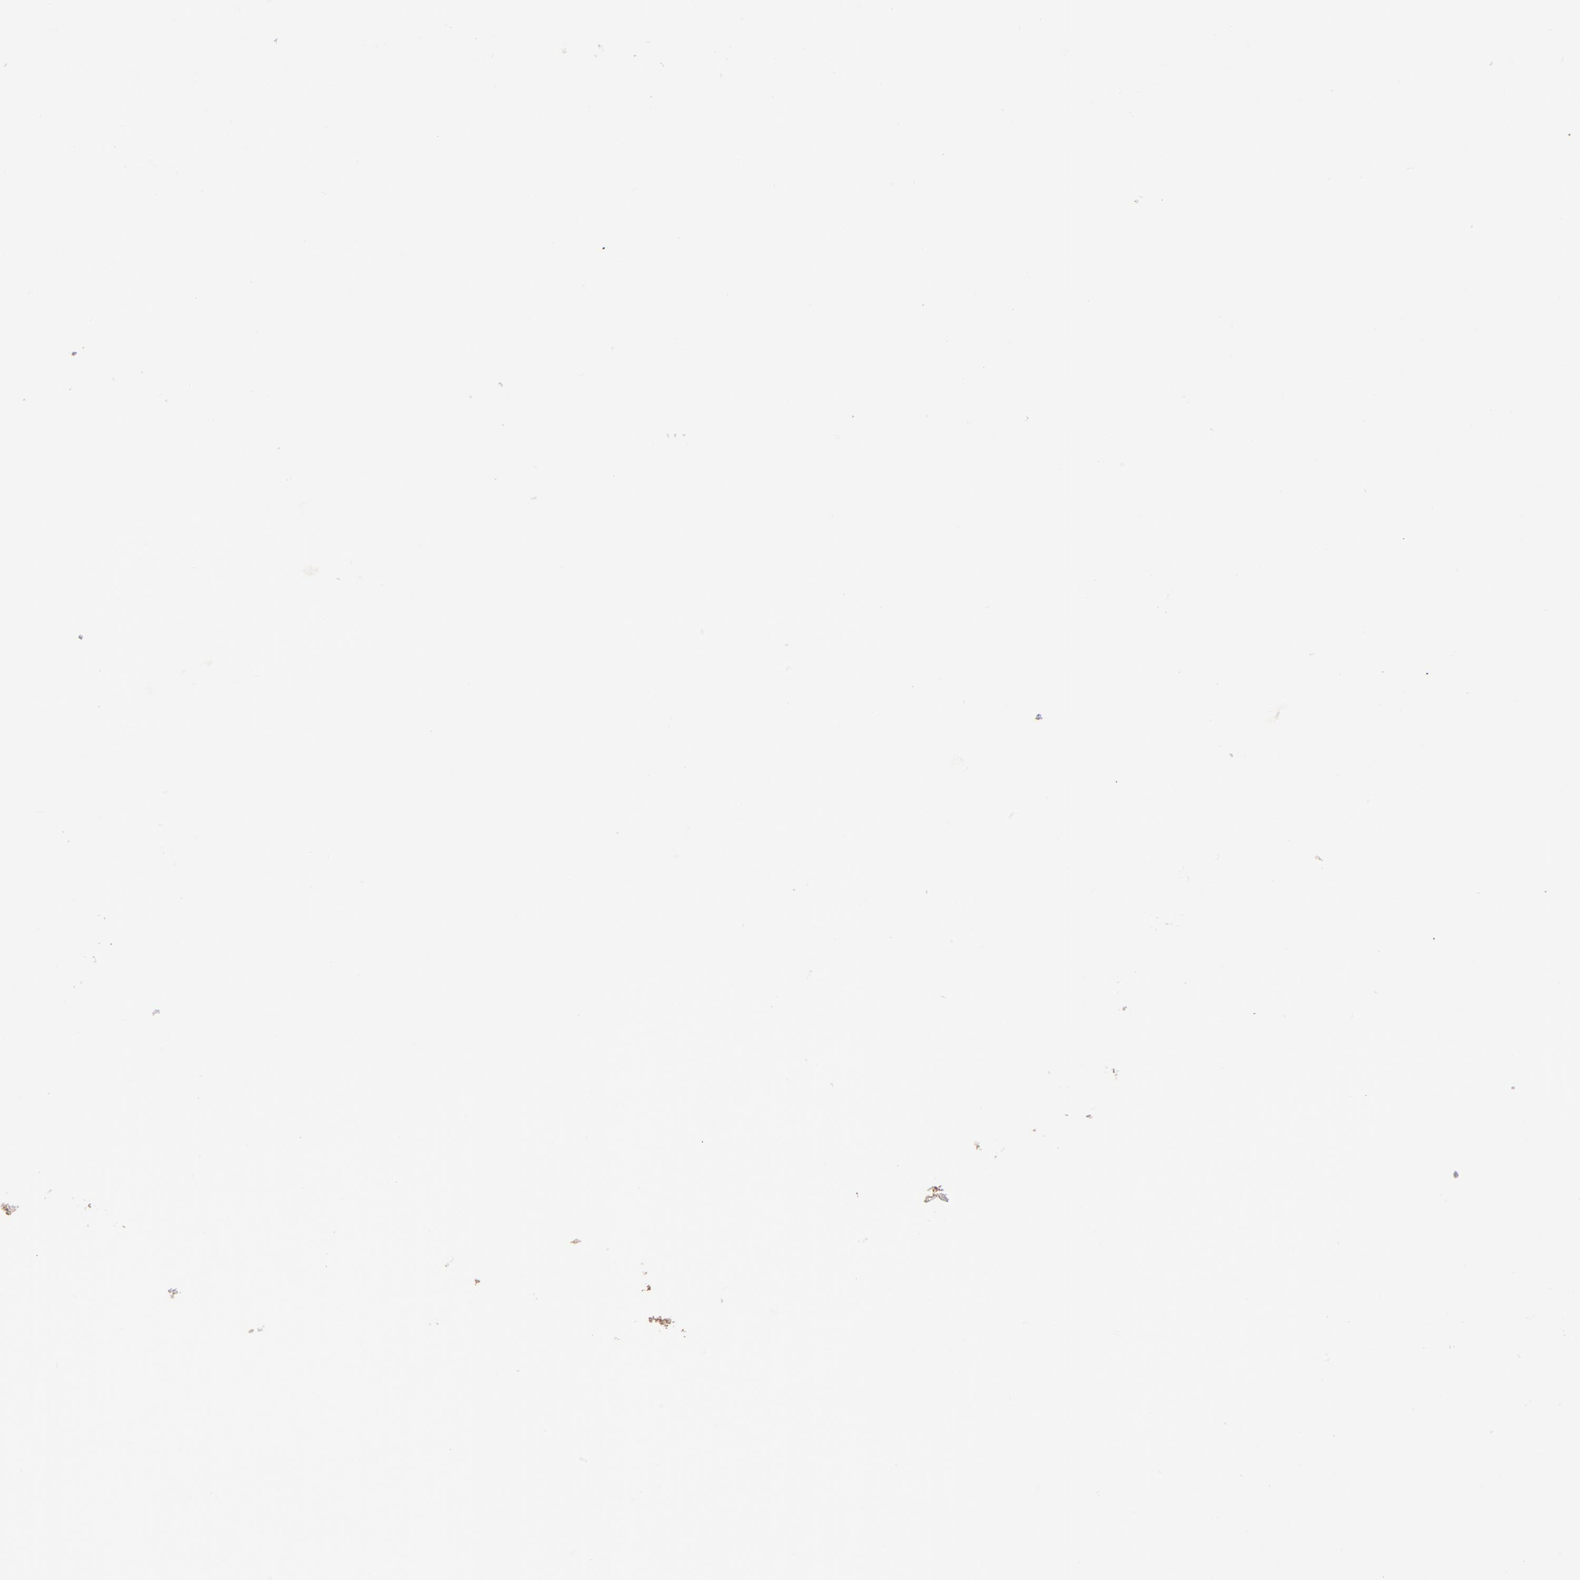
{"staining": {"intensity": "strong", "quantity": ">75%", "location": "cytoplasmic/membranous"}, "tissue": "melanoma", "cell_type": "Tumor cells", "image_type": "cancer", "snomed": [{"axis": "morphology", "description": "Malignant melanoma, NOS"}, {"axis": "topography", "description": "Skin"}], "caption": "Immunohistochemistry image of neoplastic tissue: melanoma stained using immunohistochemistry (IHC) displays high levels of strong protein expression localized specifically in the cytoplasmic/membranous of tumor cells, appearing as a cytoplasmic/membranous brown color.", "gene": "DNAAF2", "patient": {"sex": "male", "age": 76}}